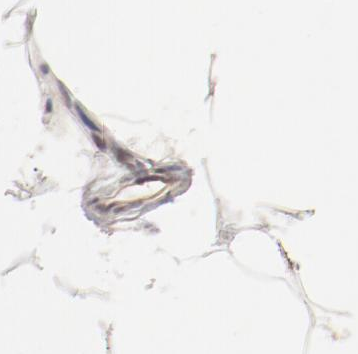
{"staining": {"intensity": "negative", "quantity": "none", "location": "none"}, "tissue": "adipose tissue", "cell_type": "Adipocytes", "image_type": "normal", "snomed": [{"axis": "morphology", "description": "Normal tissue, NOS"}, {"axis": "morphology", "description": "Duct carcinoma"}, {"axis": "topography", "description": "Breast"}, {"axis": "topography", "description": "Adipose tissue"}], "caption": "The IHC histopathology image has no significant staining in adipocytes of adipose tissue. (Brightfield microscopy of DAB (3,3'-diaminobenzidine) IHC at high magnification).", "gene": "FSCB", "patient": {"sex": "female", "age": 37}}